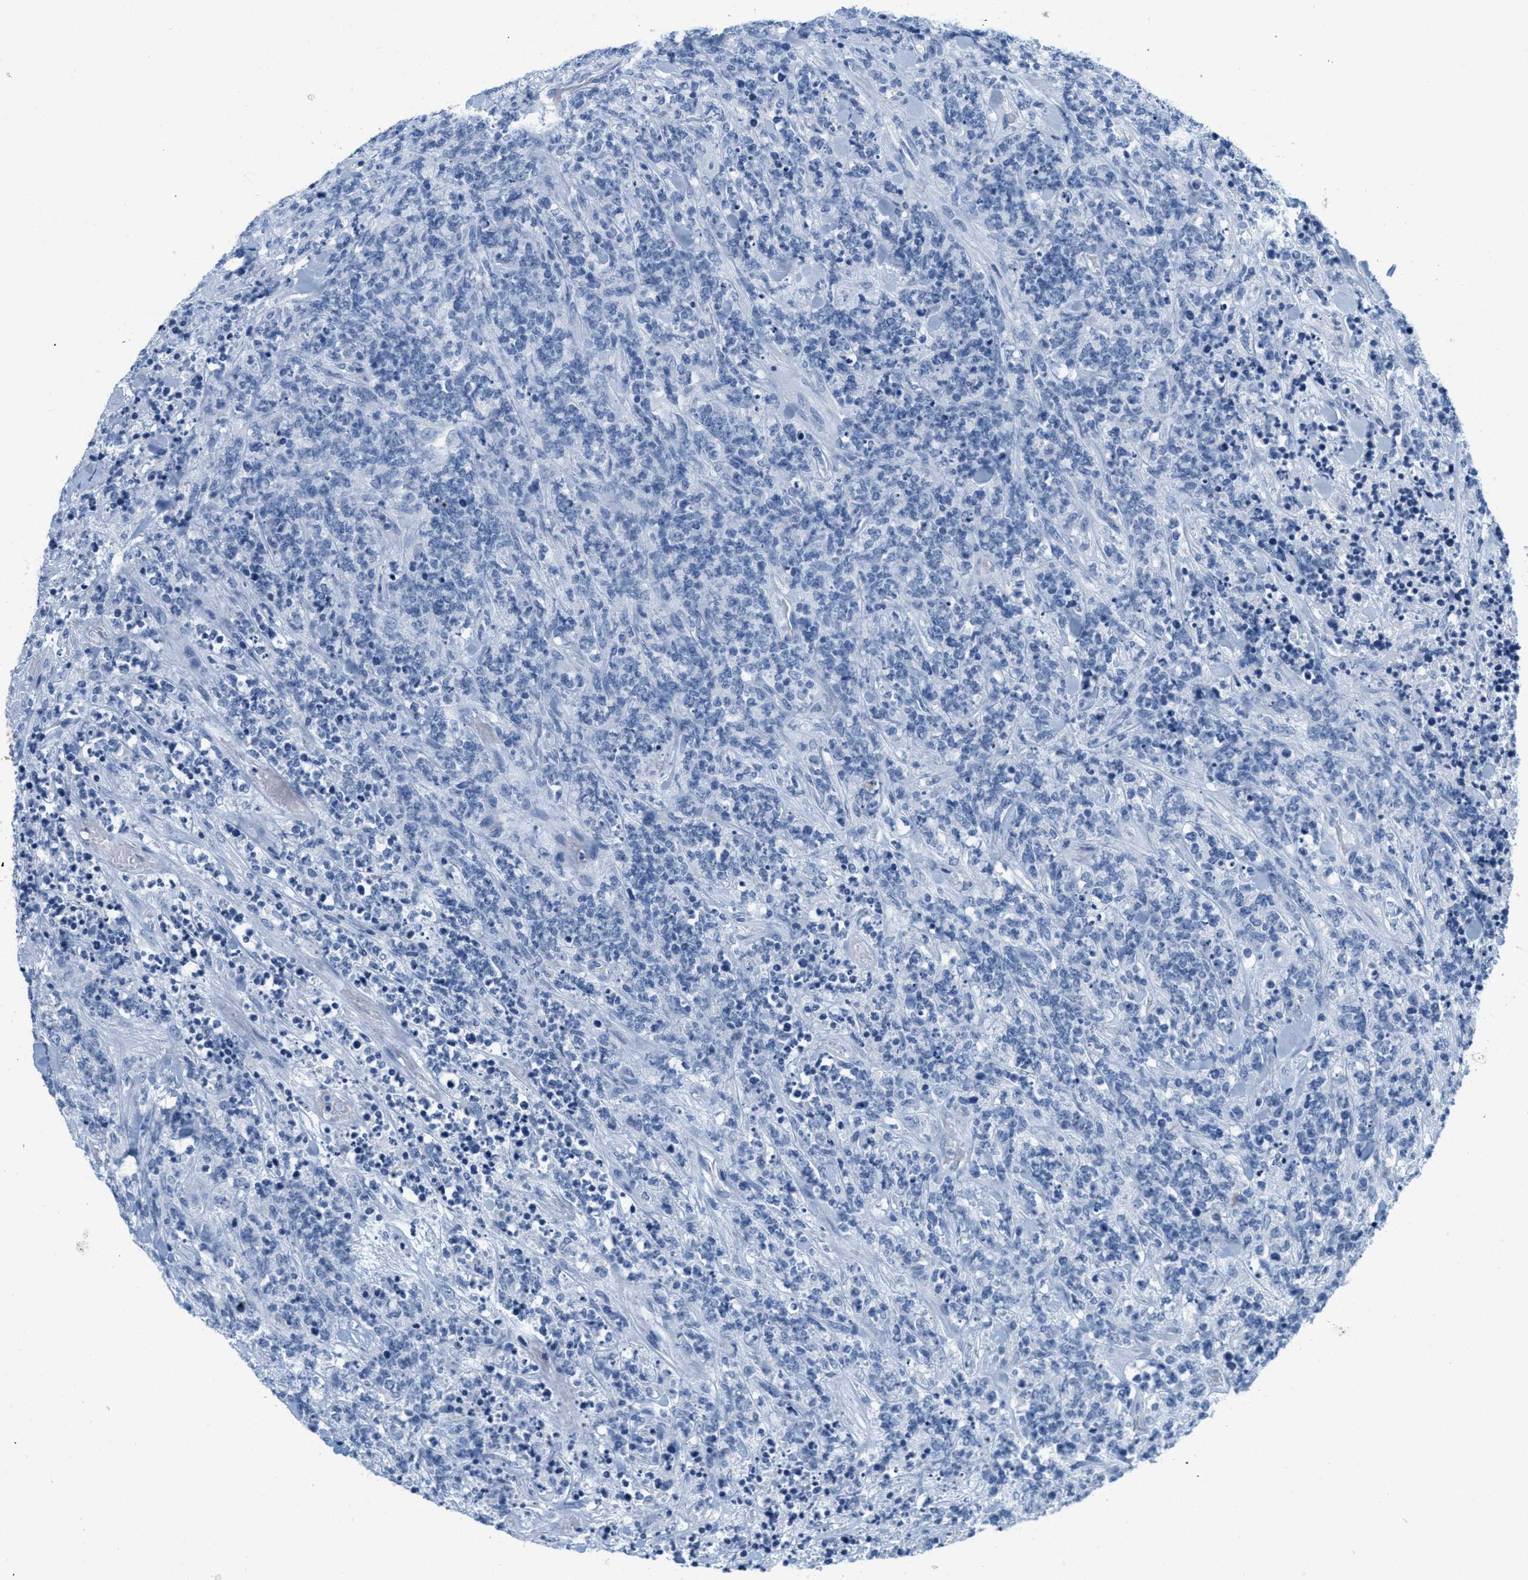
{"staining": {"intensity": "negative", "quantity": "none", "location": "none"}, "tissue": "lymphoma", "cell_type": "Tumor cells", "image_type": "cancer", "snomed": [{"axis": "morphology", "description": "Malignant lymphoma, non-Hodgkin's type, High grade"}, {"axis": "topography", "description": "Soft tissue"}], "caption": "The micrograph demonstrates no significant expression in tumor cells of malignant lymphoma, non-Hodgkin's type (high-grade).", "gene": "GPM6A", "patient": {"sex": "male", "age": 18}}